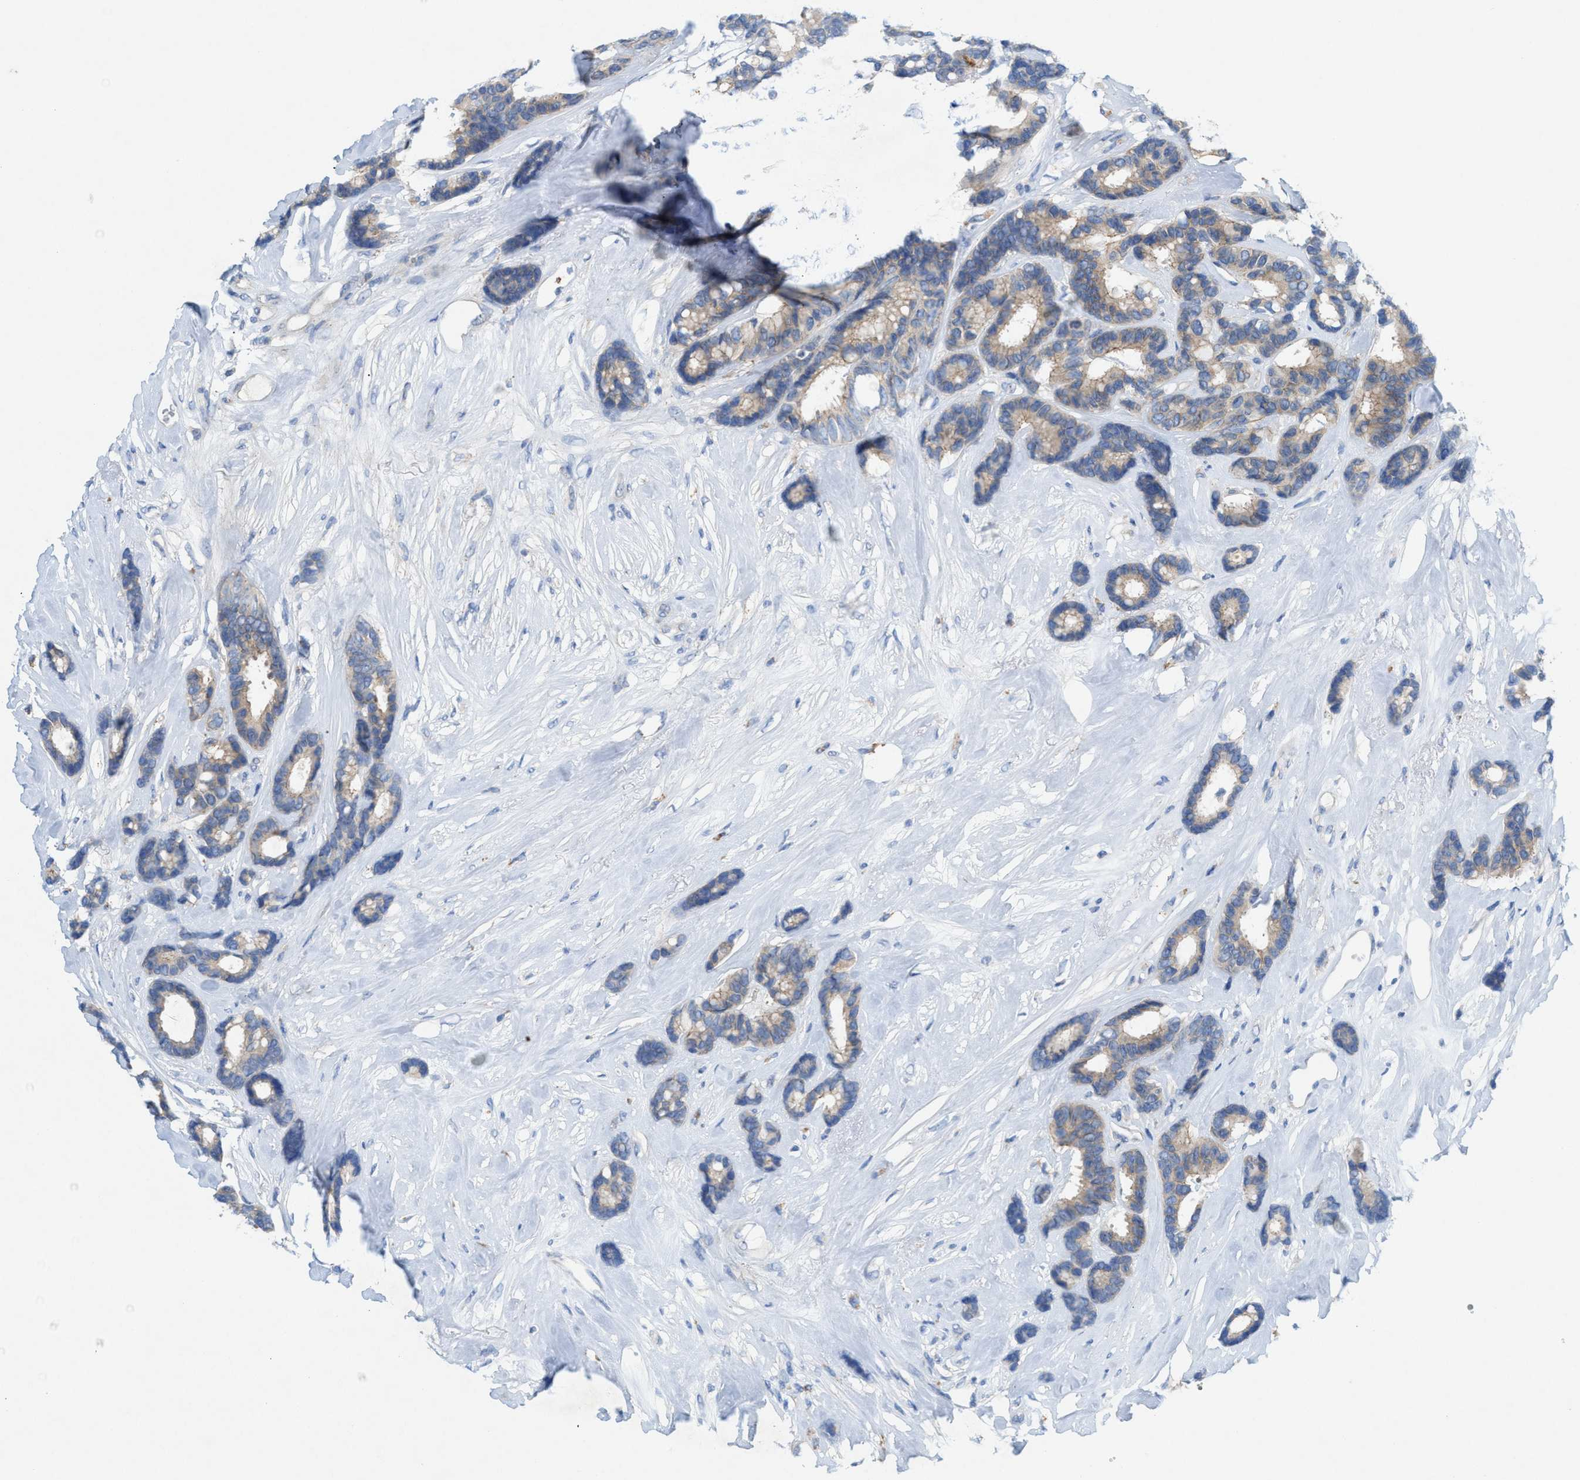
{"staining": {"intensity": "weak", "quantity": ">75%", "location": "cytoplasmic/membranous"}, "tissue": "breast cancer", "cell_type": "Tumor cells", "image_type": "cancer", "snomed": [{"axis": "morphology", "description": "Duct carcinoma"}, {"axis": "topography", "description": "Breast"}], "caption": "Protein staining by IHC displays weak cytoplasmic/membranous expression in about >75% of tumor cells in breast invasive ductal carcinoma. (IHC, brightfield microscopy, high magnification).", "gene": "CMTM1", "patient": {"sex": "female", "age": 87}}